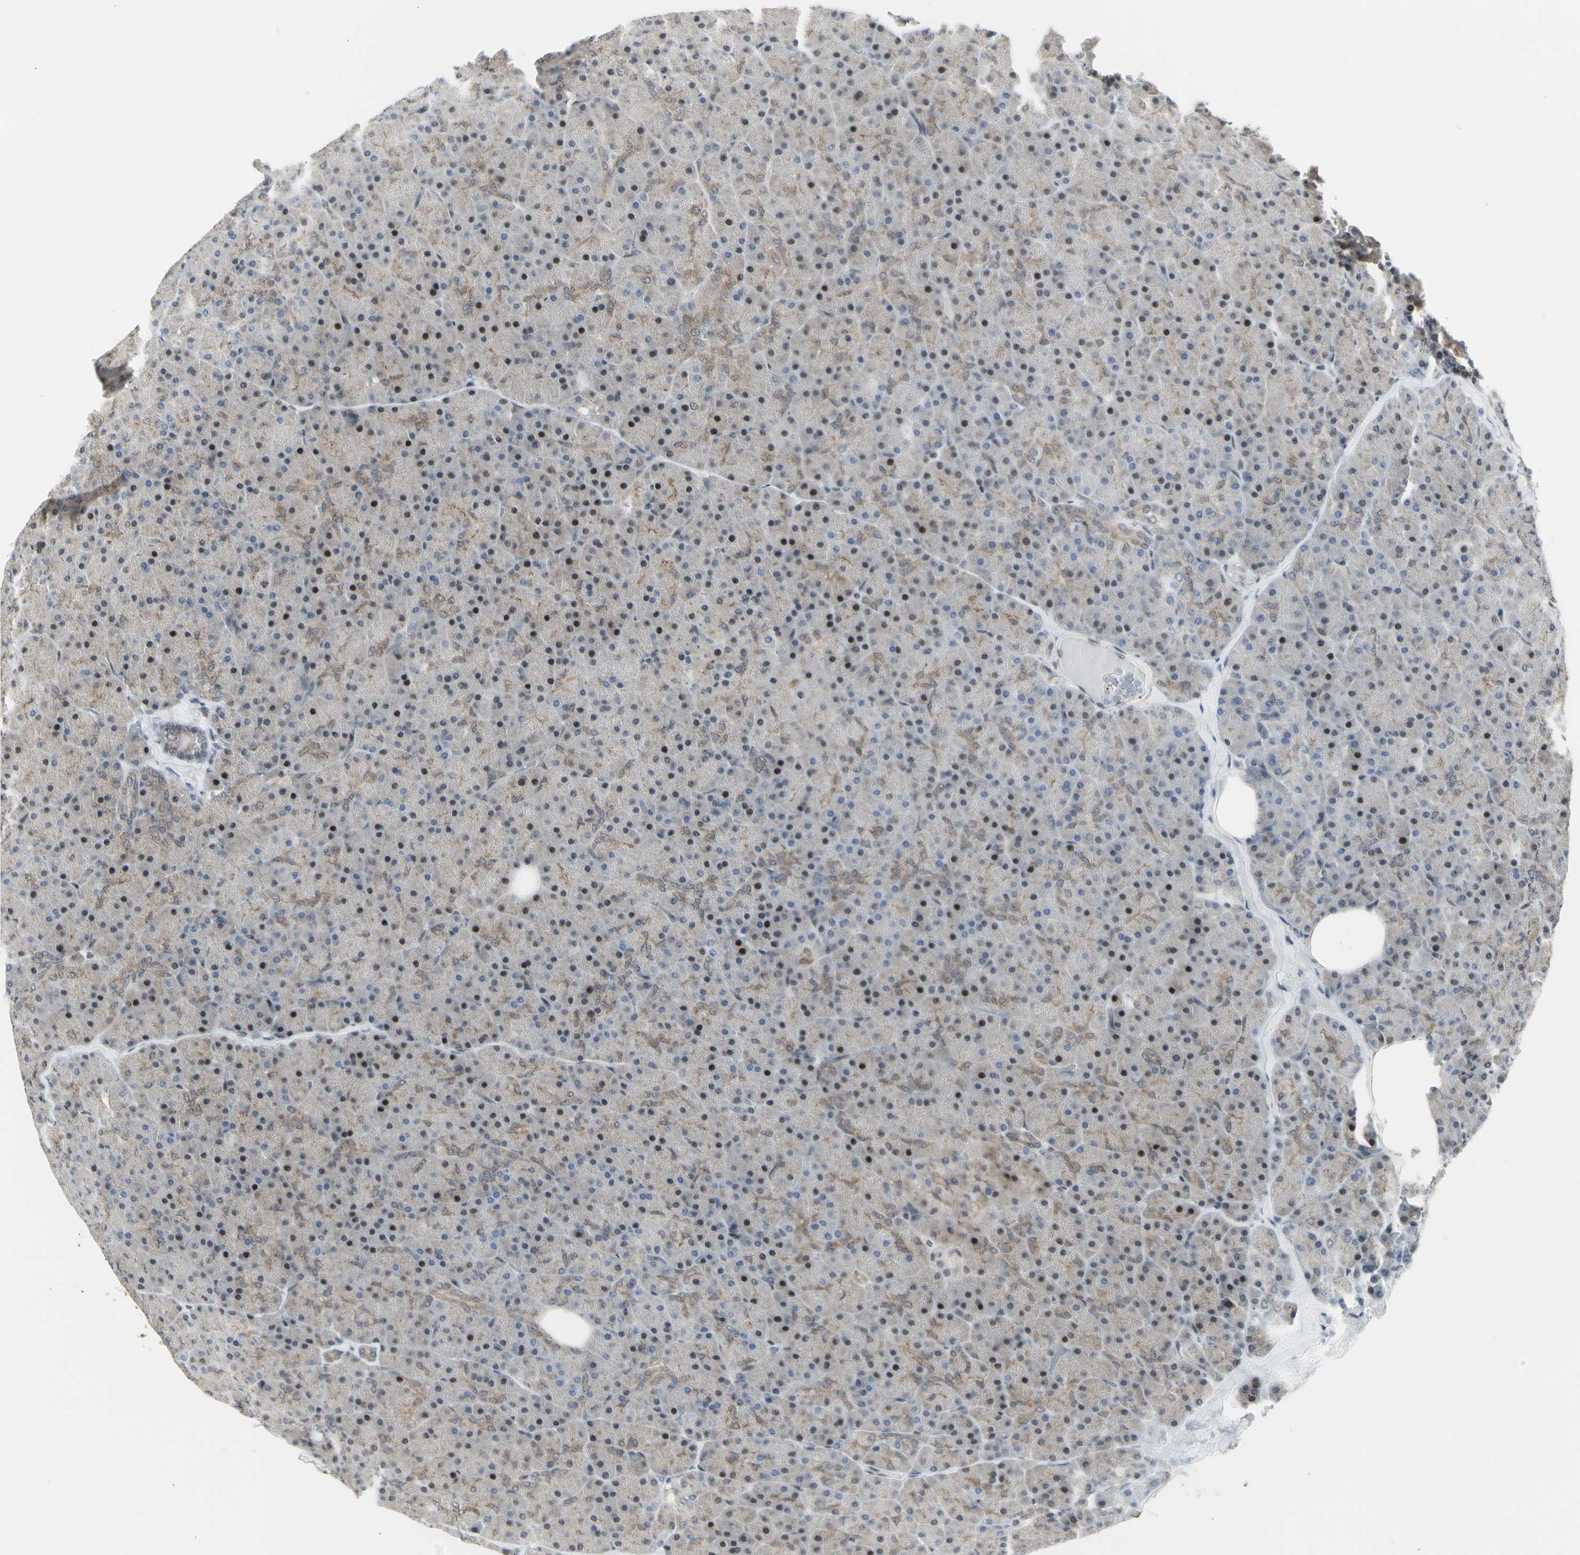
{"staining": {"intensity": "strong", "quantity": ">75%", "location": "cytoplasmic/membranous,nuclear"}, "tissue": "pancreas", "cell_type": "Exocrine glandular cells", "image_type": "normal", "snomed": [{"axis": "morphology", "description": "Normal tissue, NOS"}, {"axis": "topography", "description": "Pancreas"}], "caption": "DAB immunohistochemical staining of unremarkable pancreas displays strong cytoplasmic/membranous,nuclear protein positivity in about >75% of exocrine glandular cells. The protein is shown in brown color, while the nuclei are stained blue.", "gene": "DHRS7B", "patient": {"sex": "female", "age": 35}}